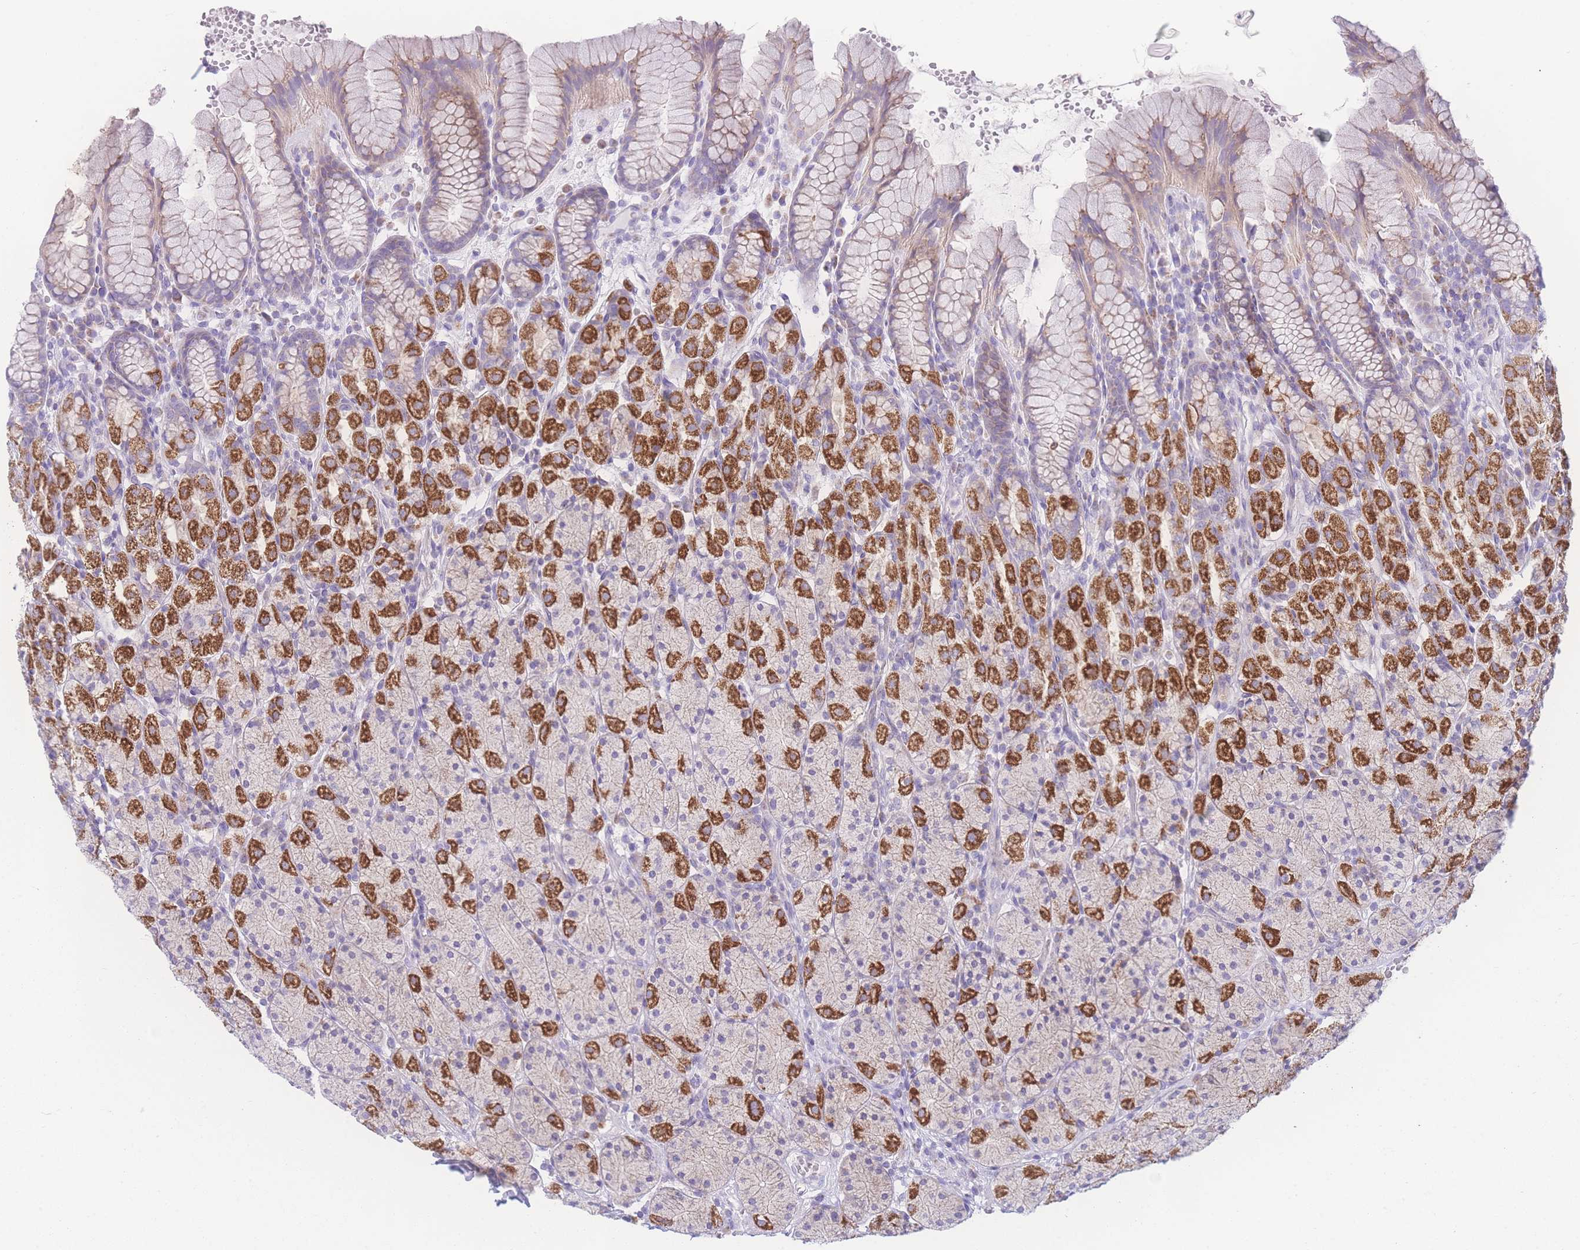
{"staining": {"intensity": "strong", "quantity": "25%-75%", "location": "cytoplasmic/membranous"}, "tissue": "stomach", "cell_type": "Glandular cells", "image_type": "normal", "snomed": [{"axis": "morphology", "description": "Normal tissue, NOS"}, {"axis": "topography", "description": "Stomach, upper"}, {"axis": "topography", "description": "Stomach"}], "caption": "Protein positivity by immunohistochemistry (IHC) demonstrates strong cytoplasmic/membranous staining in approximately 25%-75% of glandular cells in normal stomach.", "gene": "NBEAL1", "patient": {"sex": "male", "age": 62}}